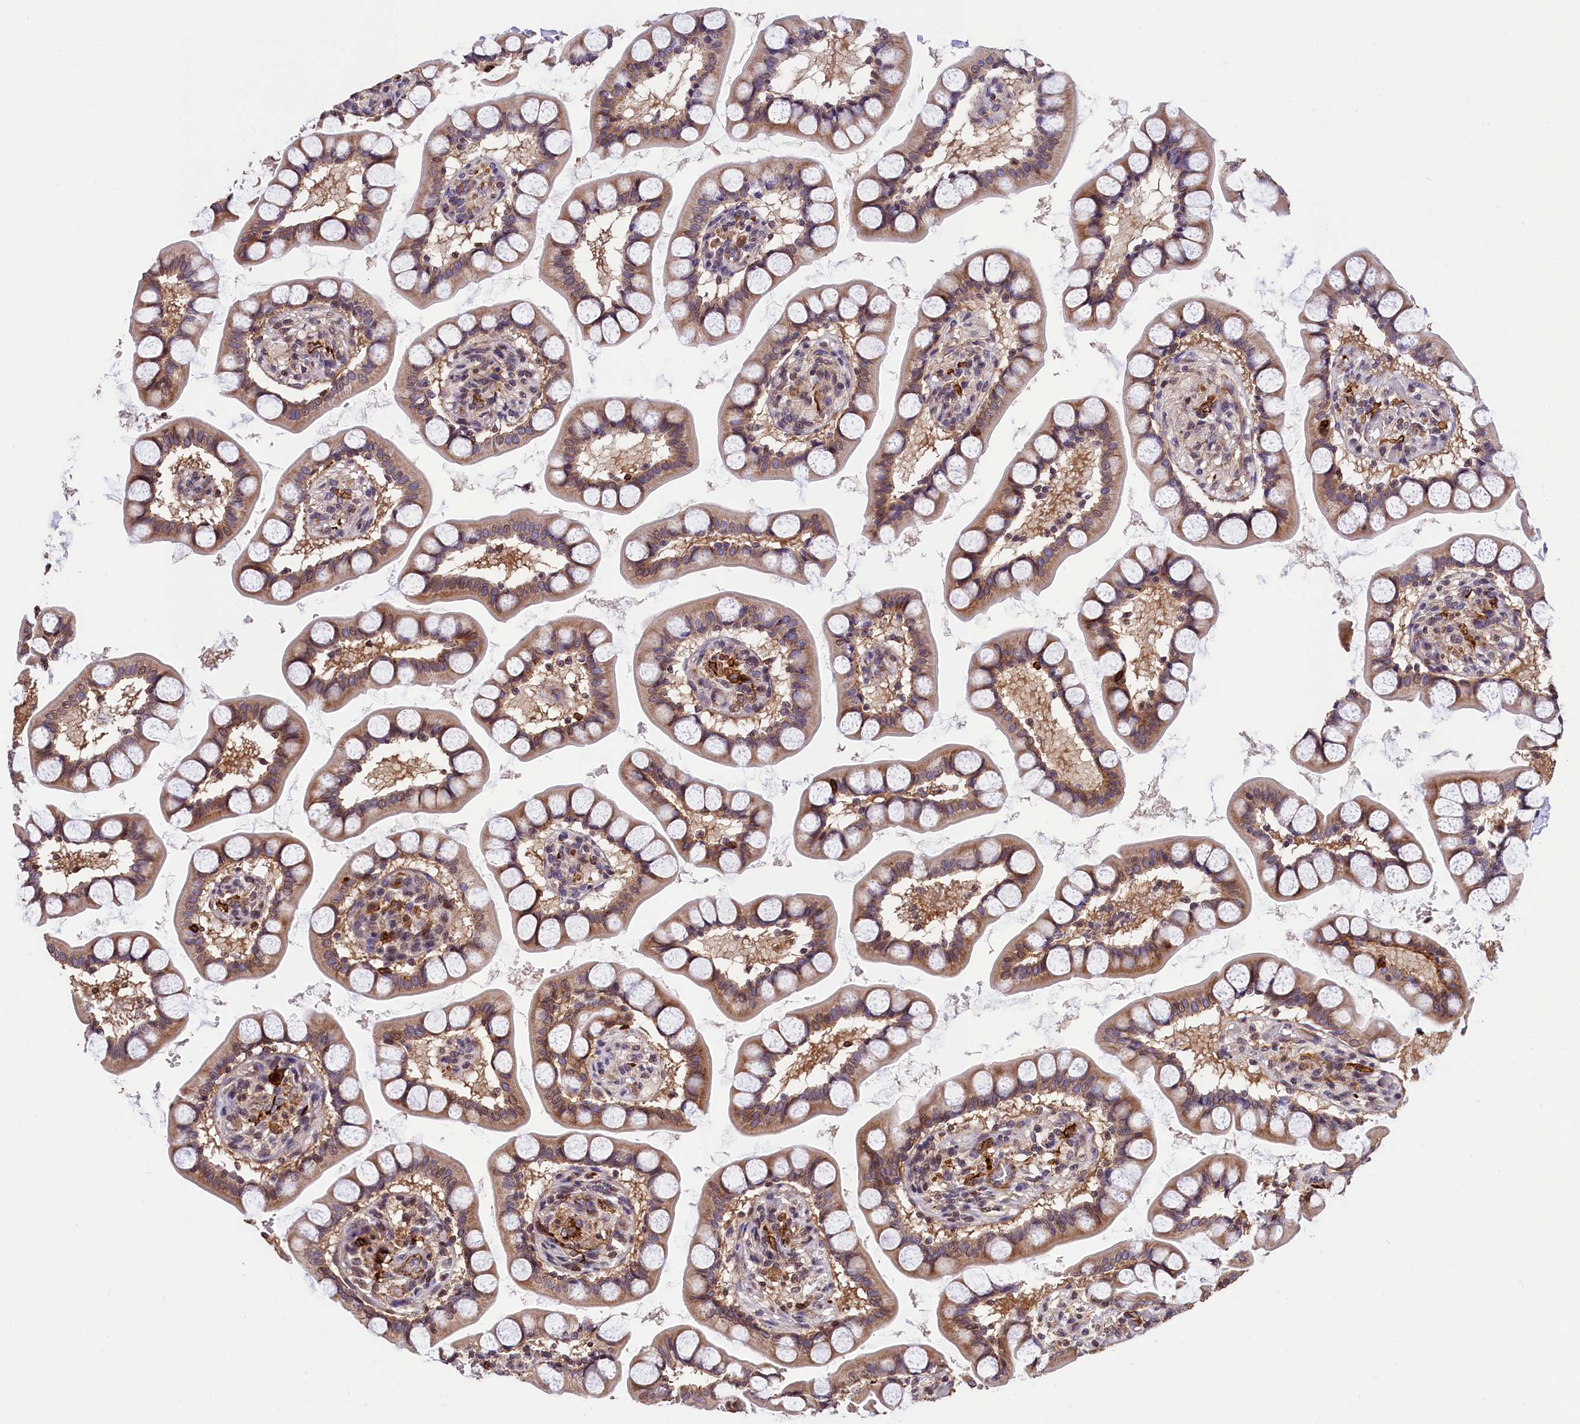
{"staining": {"intensity": "moderate", "quantity": ">75%", "location": "cytoplasmic/membranous"}, "tissue": "small intestine", "cell_type": "Glandular cells", "image_type": "normal", "snomed": [{"axis": "morphology", "description": "Normal tissue, NOS"}, {"axis": "topography", "description": "Small intestine"}], "caption": "Immunohistochemistry (IHC) image of unremarkable small intestine: human small intestine stained using immunohistochemistry exhibits medium levels of moderate protein expression localized specifically in the cytoplasmic/membranous of glandular cells, appearing as a cytoplasmic/membranous brown color.", "gene": "ZNF2", "patient": {"sex": "male", "age": 52}}